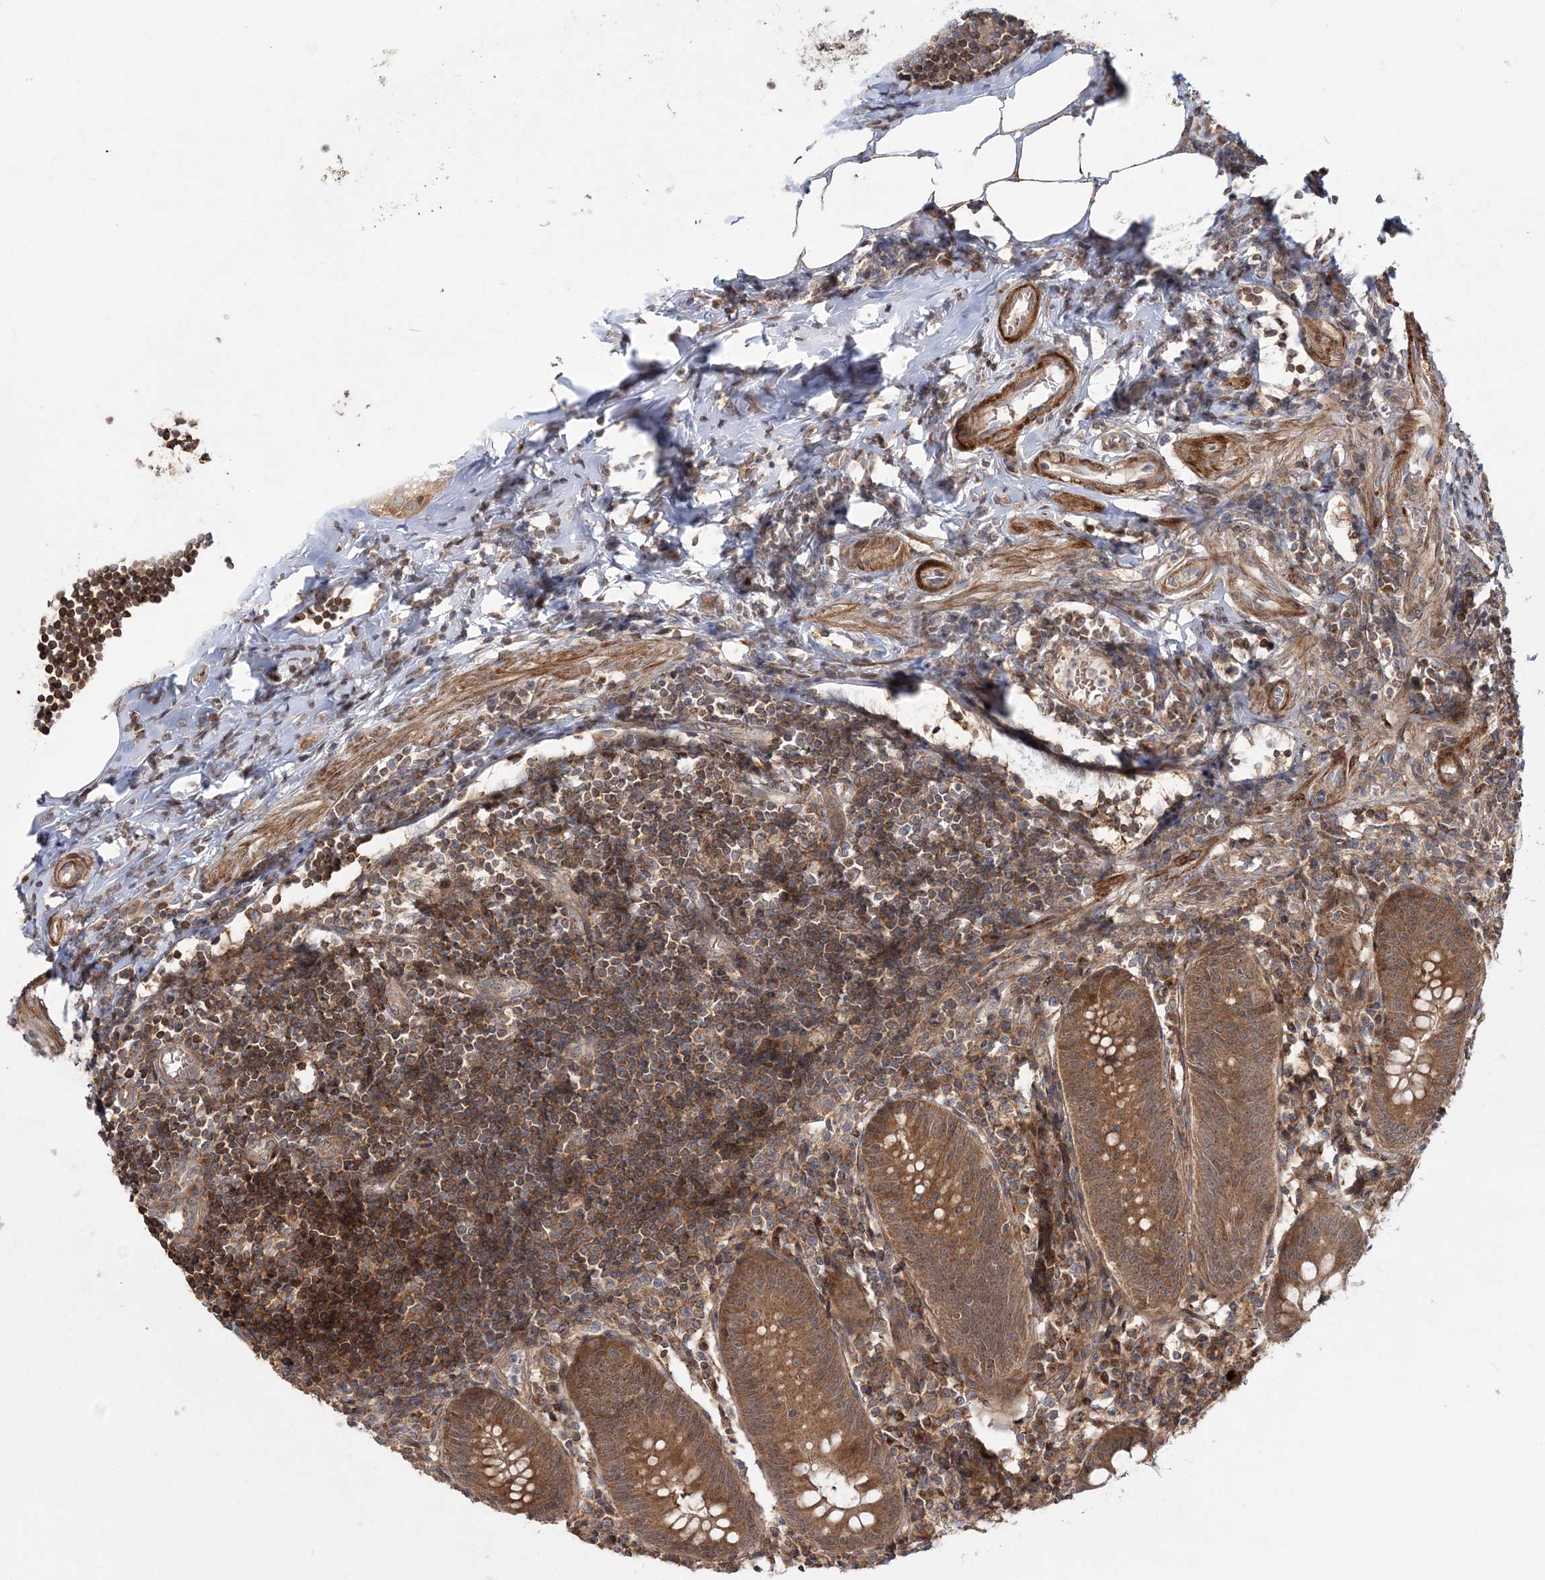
{"staining": {"intensity": "moderate", "quantity": ">75%", "location": "cytoplasmic/membranous"}, "tissue": "appendix", "cell_type": "Glandular cells", "image_type": "normal", "snomed": [{"axis": "morphology", "description": "Normal tissue, NOS"}, {"axis": "topography", "description": "Appendix"}], "caption": "High-power microscopy captured an immunohistochemistry micrograph of normal appendix, revealing moderate cytoplasmic/membranous expression in about >75% of glandular cells. Using DAB (brown) and hematoxylin (blue) stains, captured at high magnification using brightfield microscopy.", "gene": "MOCS2", "patient": {"sex": "female", "age": 54}}